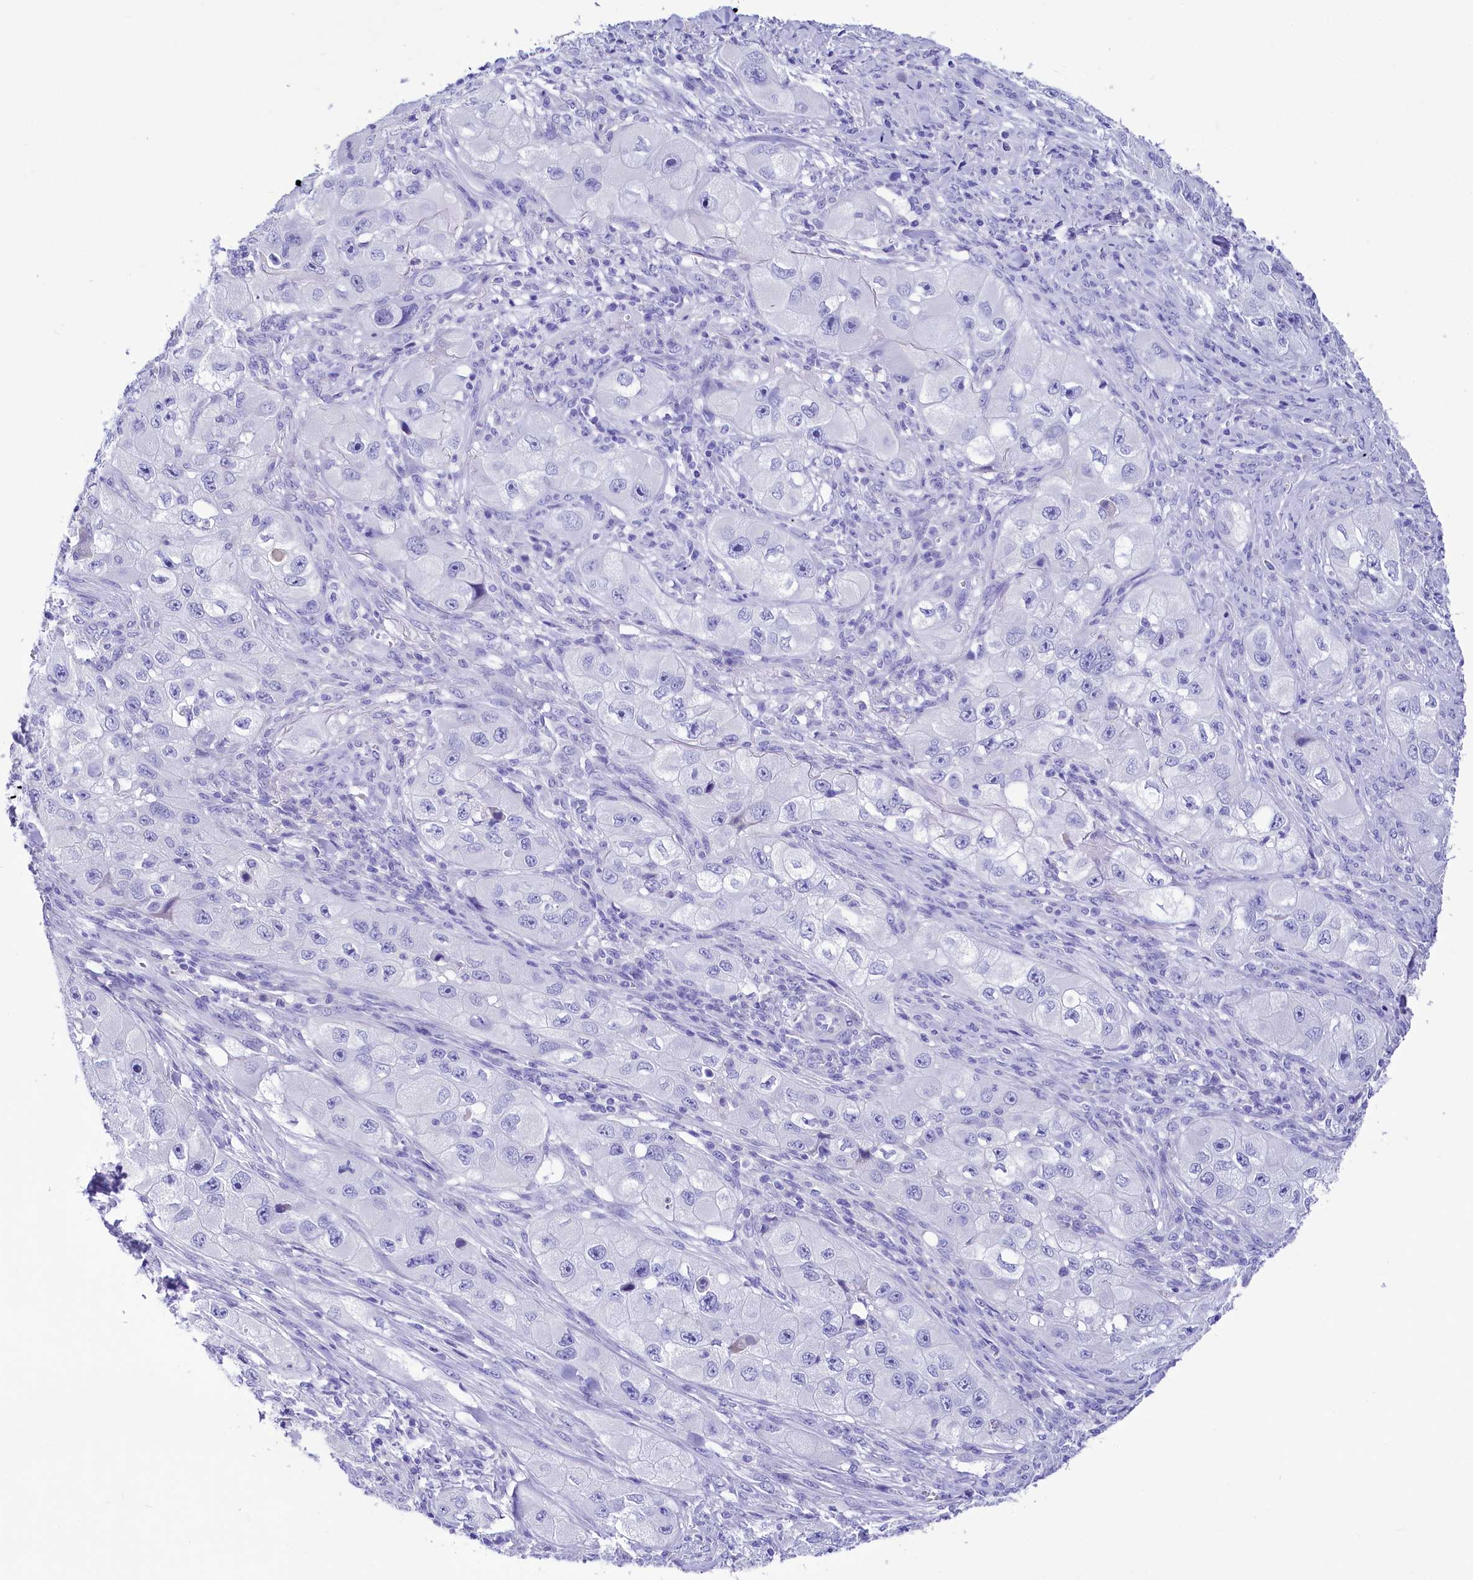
{"staining": {"intensity": "negative", "quantity": "none", "location": "none"}, "tissue": "skin cancer", "cell_type": "Tumor cells", "image_type": "cancer", "snomed": [{"axis": "morphology", "description": "Squamous cell carcinoma, NOS"}, {"axis": "topography", "description": "Skin"}, {"axis": "topography", "description": "Subcutis"}], "caption": "Skin squamous cell carcinoma was stained to show a protein in brown. There is no significant expression in tumor cells.", "gene": "TTC36", "patient": {"sex": "male", "age": 73}}